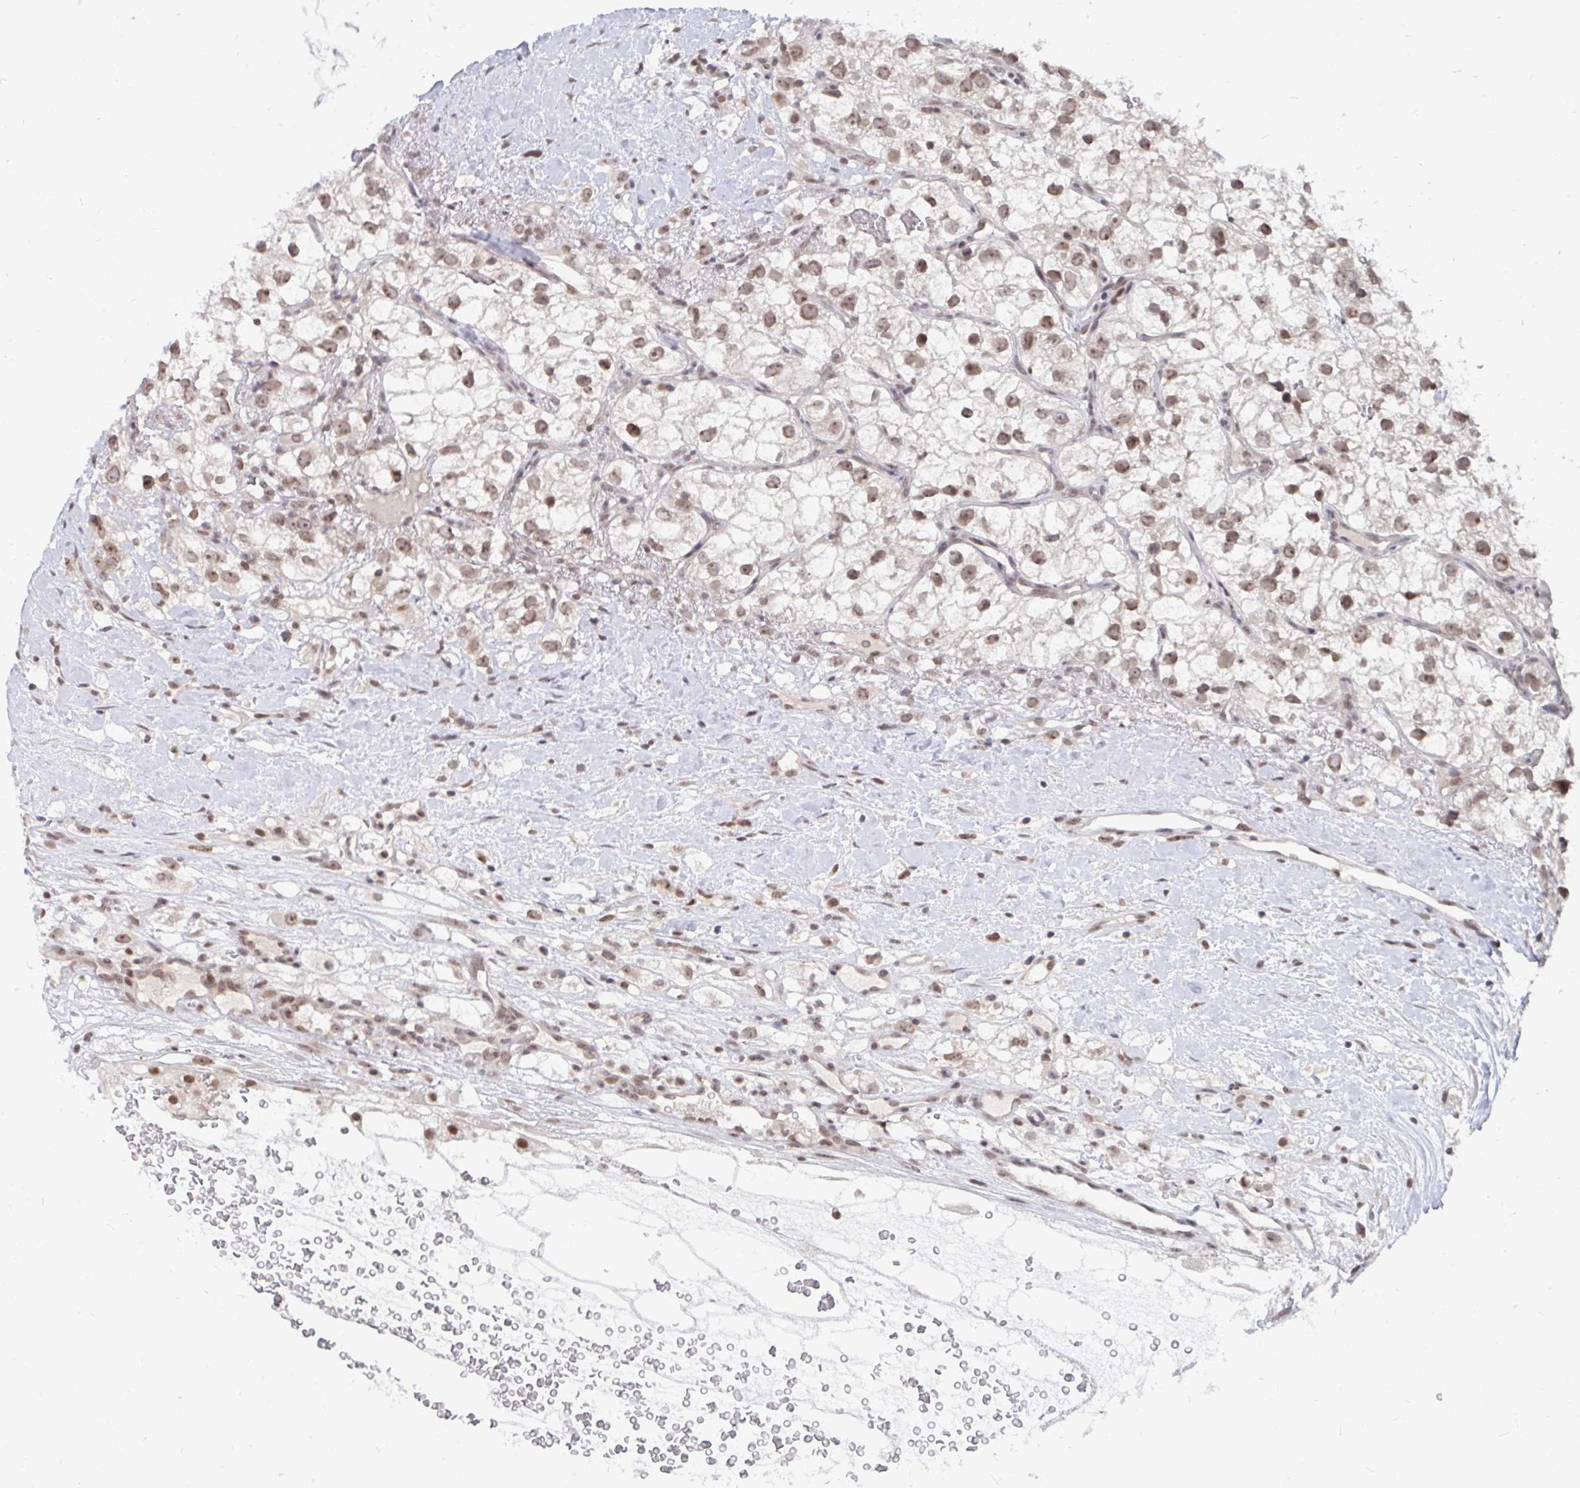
{"staining": {"intensity": "moderate", "quantity": ">75%", "location": "nuclear"}, "tissue": "renal cancer", "cell_type": "Tumor cells", "image_type": "cancer", "snomed": [{"axis": "morphology", "description": "Adenocarcinoma, NOS"}, {"axis": "topography", "description": "Kidney"}], "caption": "This histopathology image displays immunohistochemistry staining of renal adenocarcinoma, with medium moderate nuclear staining in approximately >75% of tumor cells.", "gene": "TRIP12", "patient": {"sex": "male", "age": 59}}